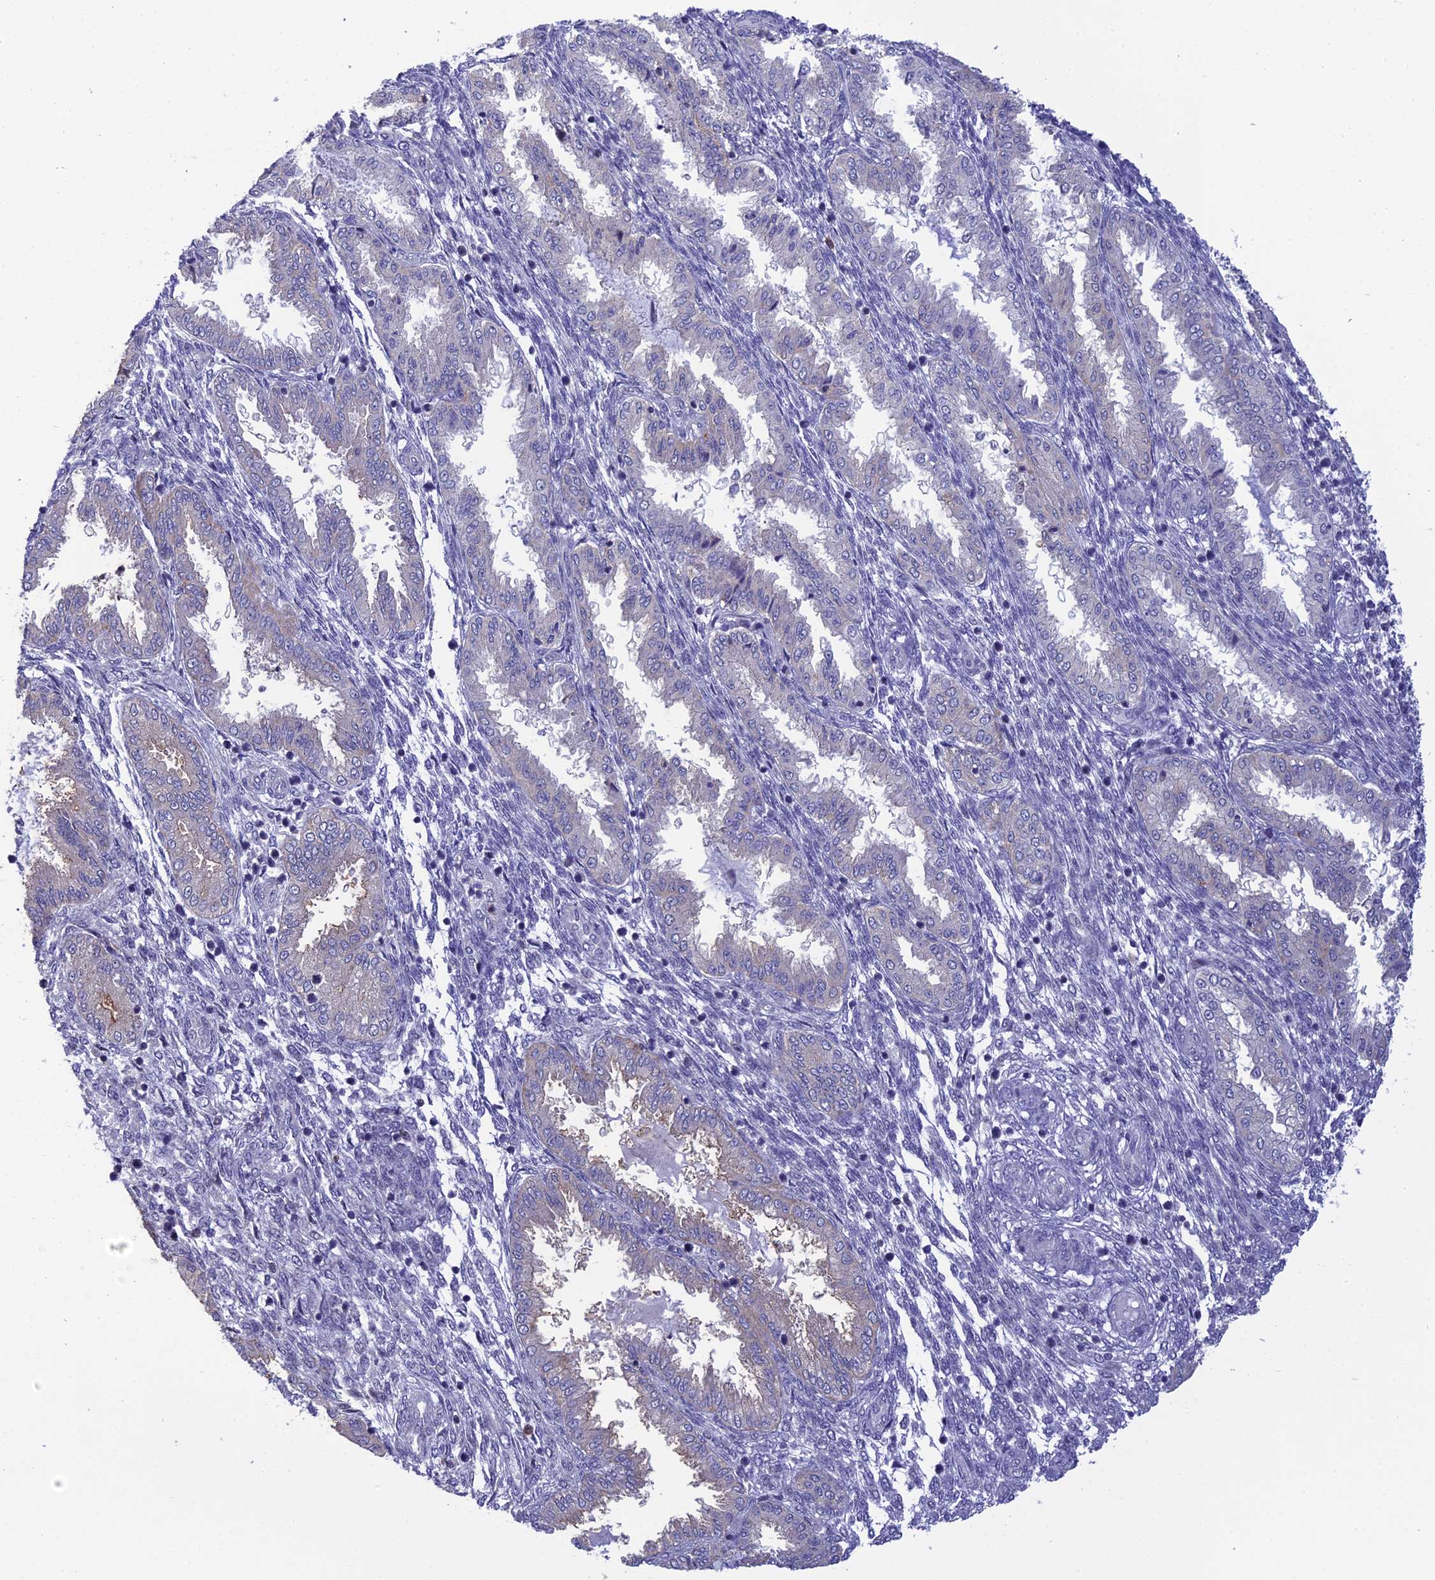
{"staining": {"intensity": "negative", "quantity": "none", "location": "none"}, "tissue": "endometrium", "cell_type": "Cells in endometrial stroma", "image_type": "normal", "snomed": [{"axis": "morphology", "description": "Normal tissue, NOS"}, {"axis": "topography", "description": "Endometrium"}], "caption": "A histopathology image of endometrium stained for a protein exhibits no brown staining in cells in endometrial stroma.", "gene": "KCTD14", "patient": {"sex": "female", "age": 33}}